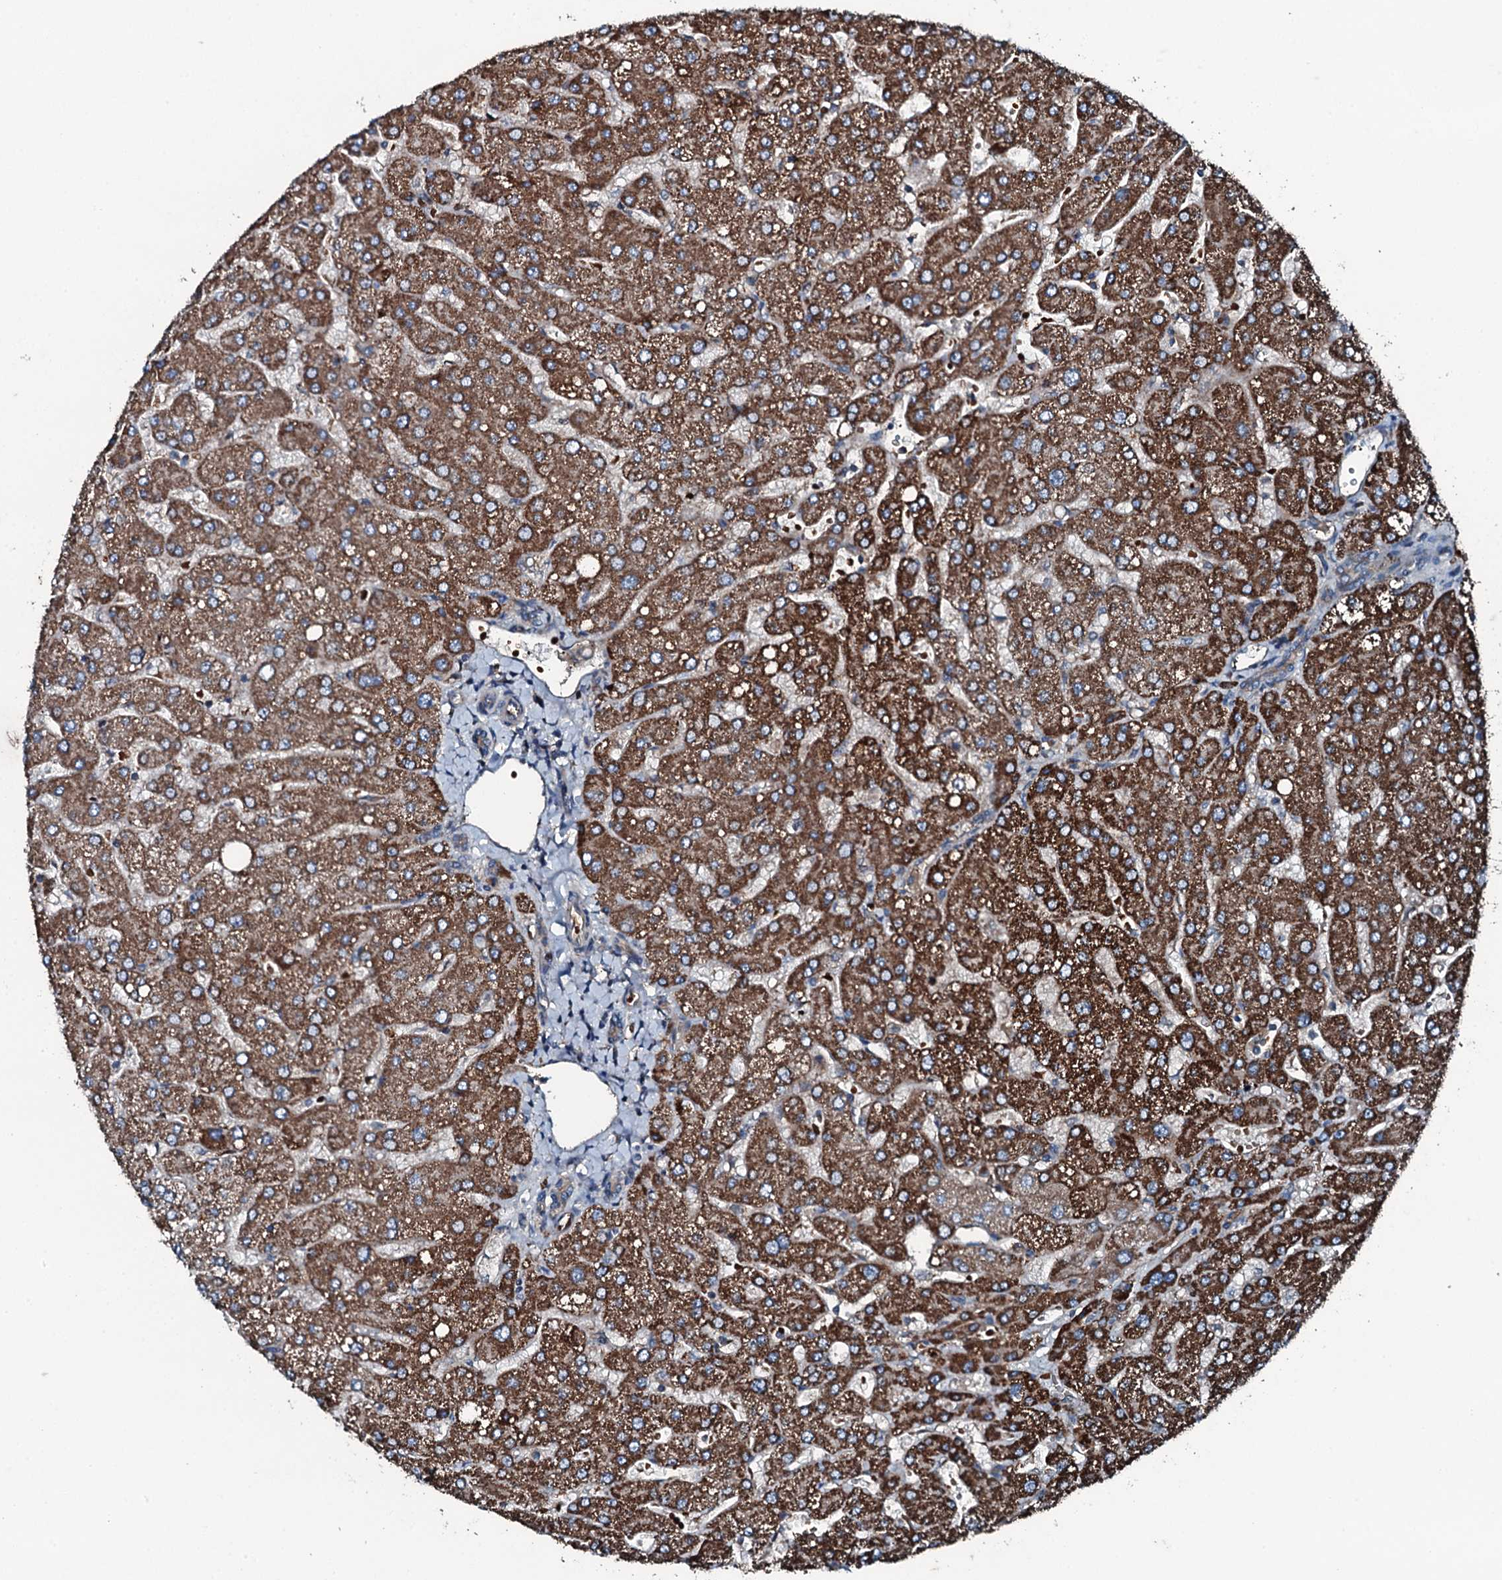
{"staining": {"intensity": "weak", "quantity": ">75%", "location": "cytoplasmic/membranous"}, "tissue": "liver", "cell_type": "Cholangiocytes", "image_type": "normal", "snomed": [{"axis": "morphology", "description": "Normal tissue, NOS"}, {"axis": "topography", "description": "Liver"}], "caption": "Immunohistochemical staining of normal human liver reveals weak cytoplasmic/membranous protein positivity in about >75% of cholangiocytes.", "gene": "TRIM7", "patient": {"sex": "male", "age": 55}}